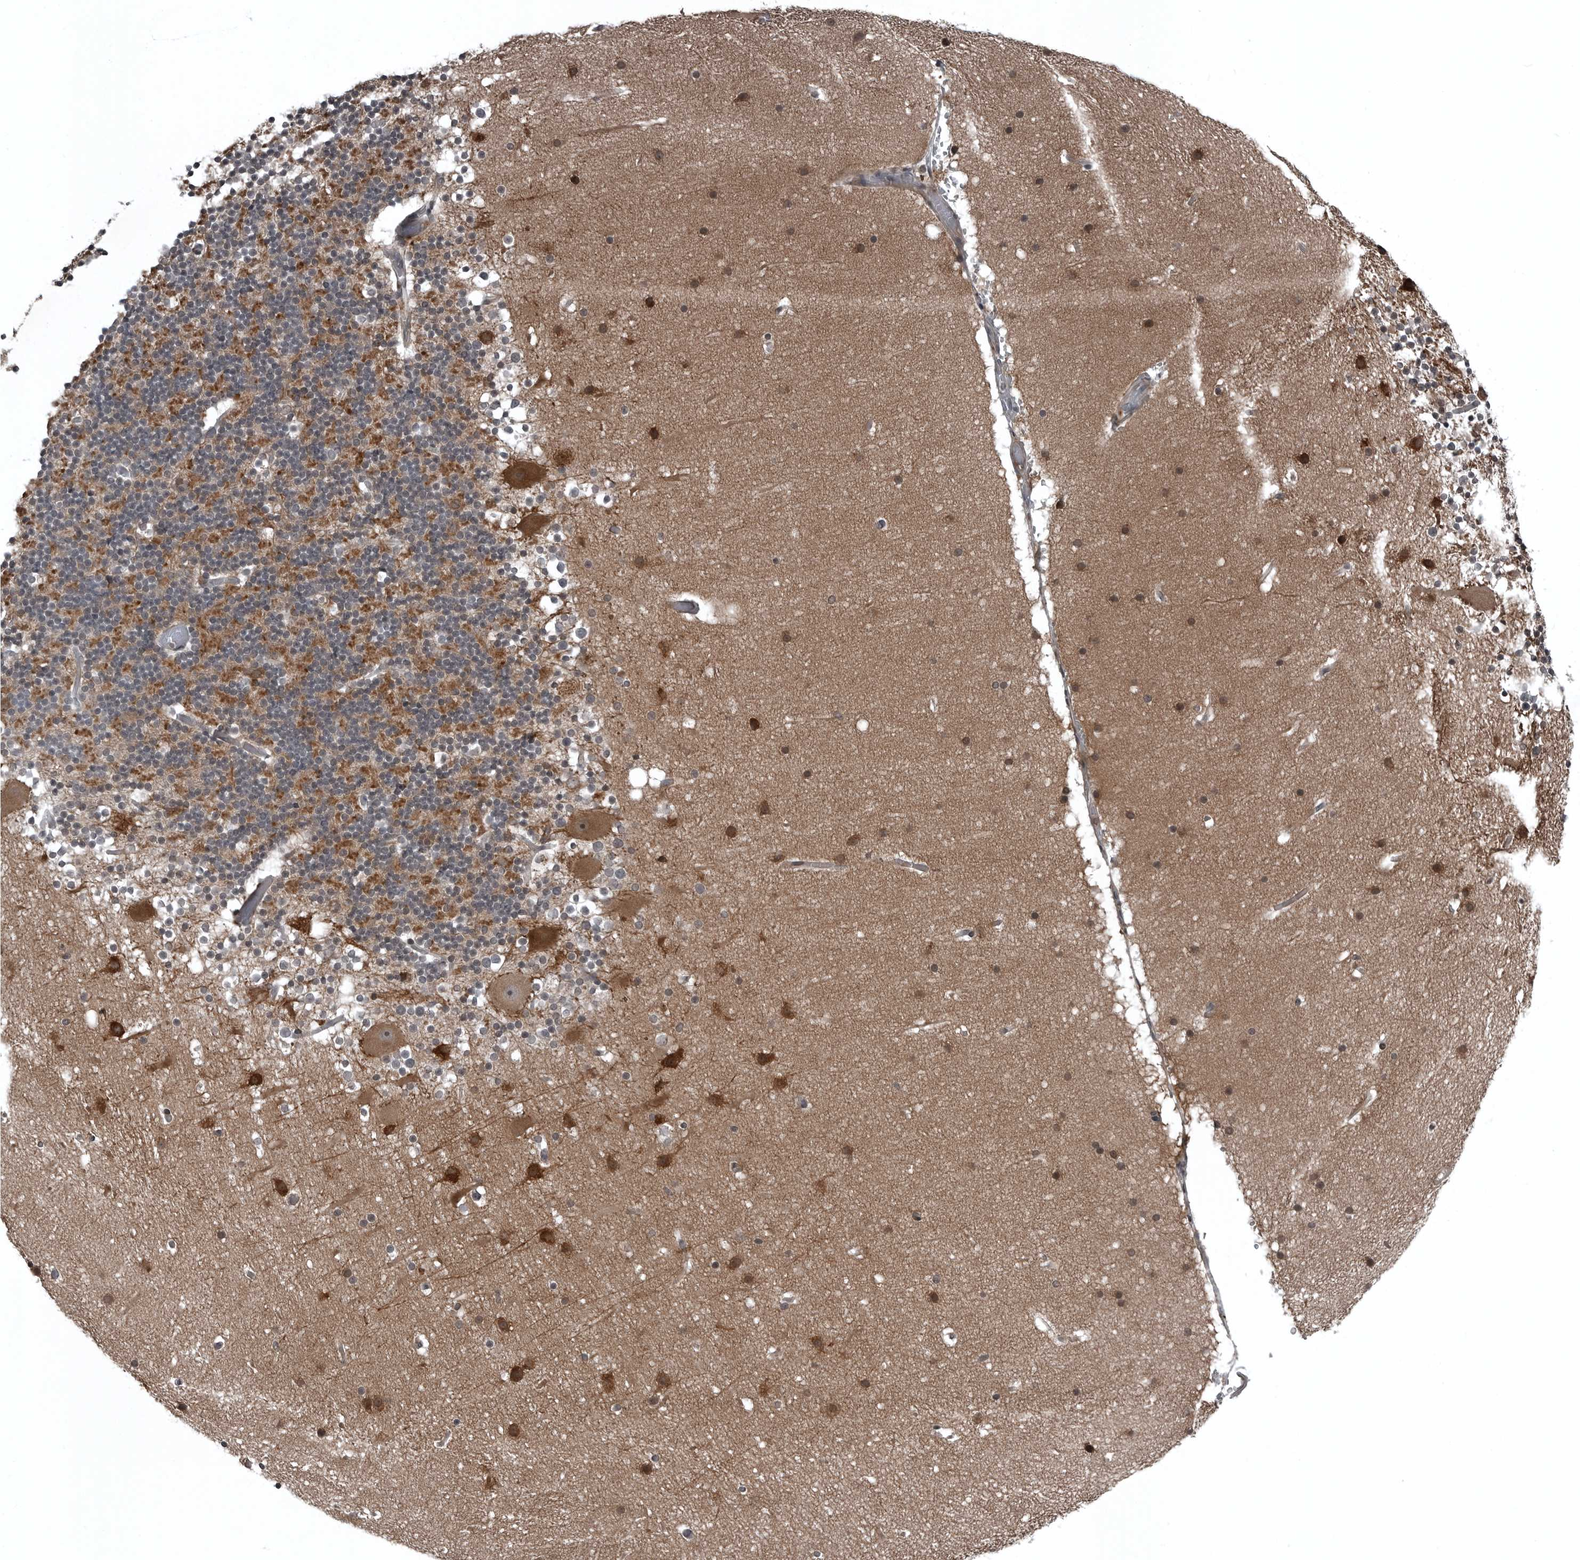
{"staining": {"intensity": "moderate", "quantity": ">75%", "location": "cytoplasmic/membranous"}, "tissue": "cerebellum", "cell_type": "Cells in granular layer", "image_type": "normal", "snomed": [{"axis": "morphology", "description": "Normal tissue, NOS"}, {"axis": "topography", "description": "Cerebellum"}], "caption": "This micrograph shows IHC staining of benign cerebellum, with medium moderate cytoplasmic/membranous positivity in approximately >75% of cells in granular layer.", "gene": "GAK", "patient": {"sex": "male", "age": 57}}